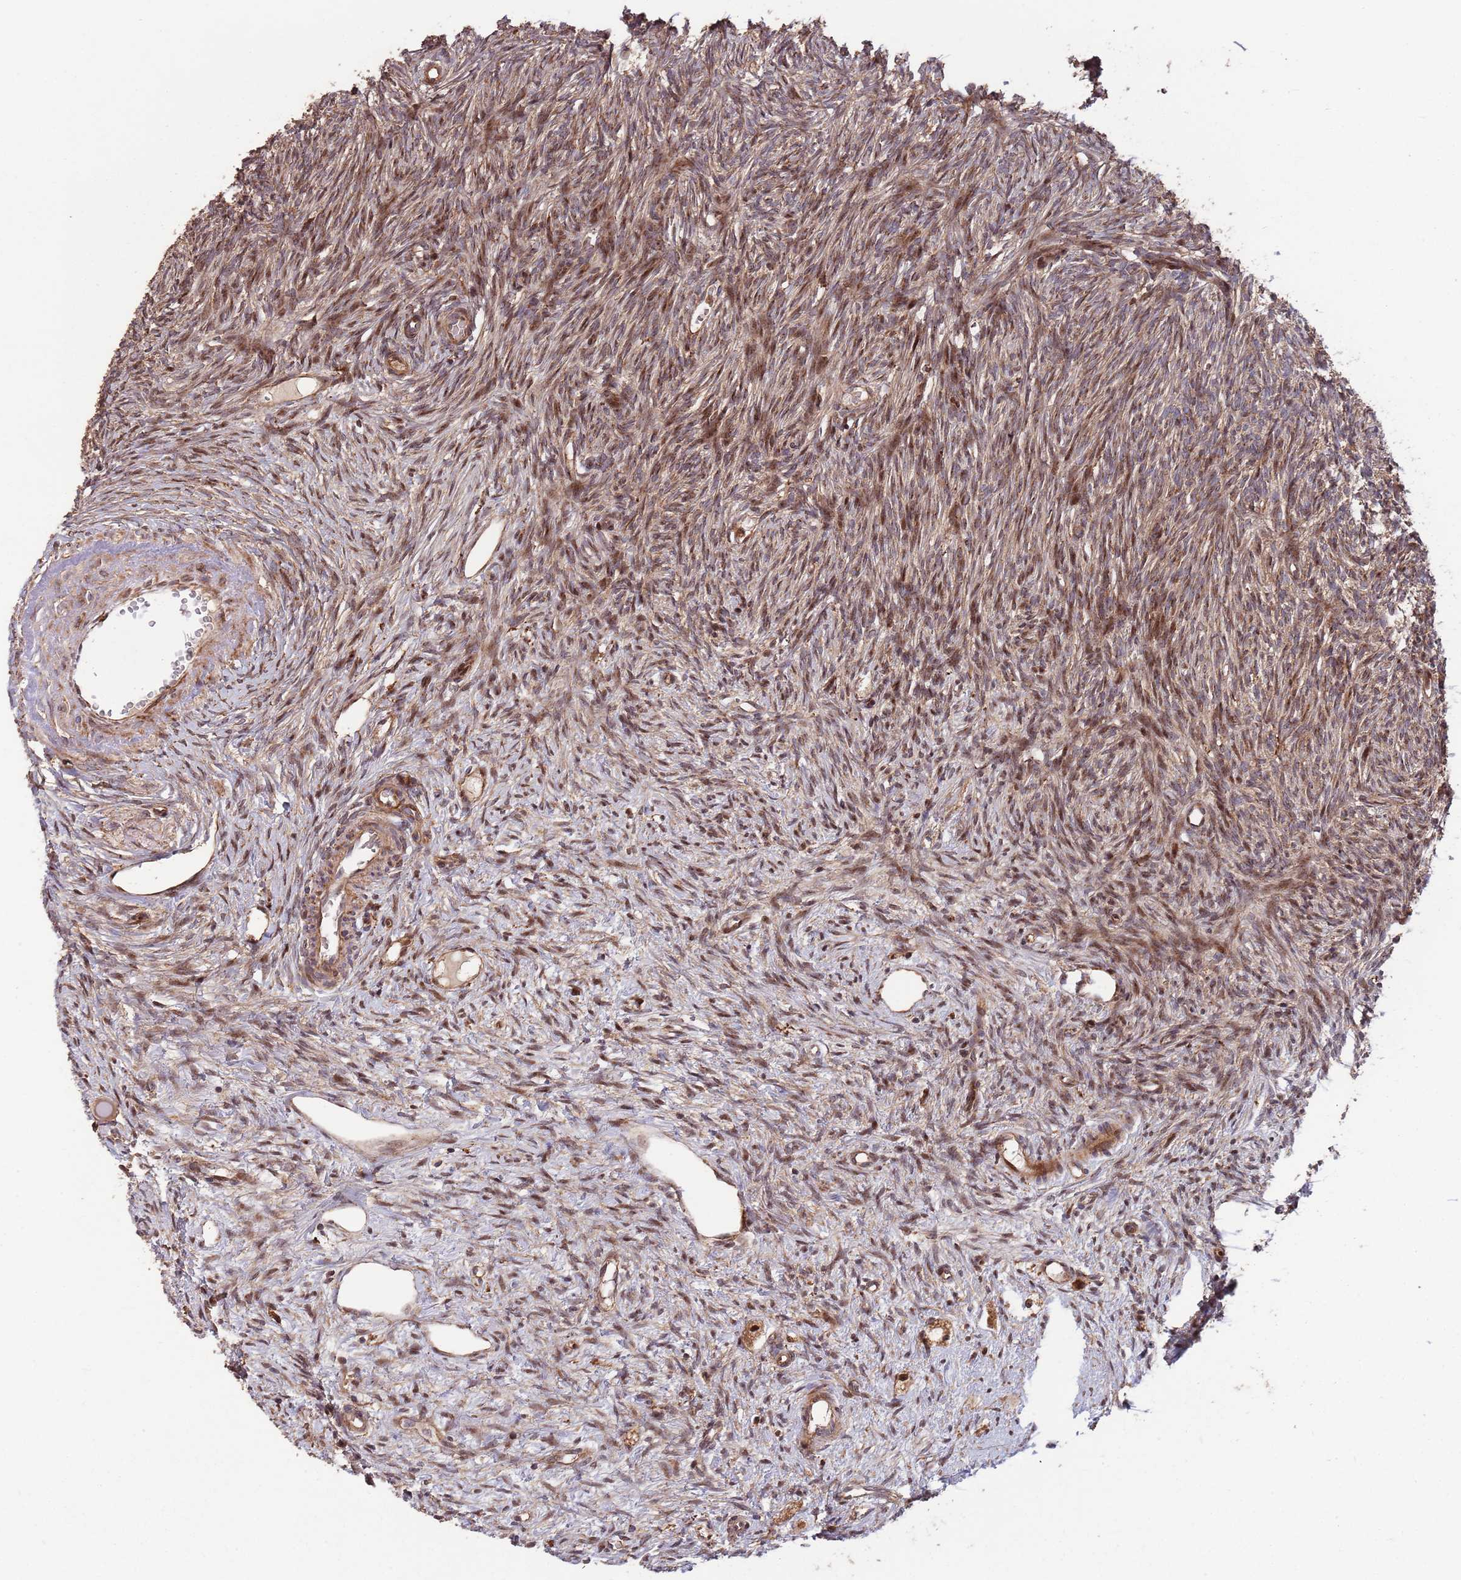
{"staining": {"intensity": "moderate", "quantity": ">75%", "location": "cytoplasmic/membranous,nuclear"}, "tissue": "ovary", "cell_type": "Ovarian stroma cells", "image_type": "normal", "snomed": [{"axis": "morphology", "description": "Normal tissue, NOS"}, {"axis": "topography", "description": "Ovary"}], "caption": "Immunohistochemistry (IHC) of normal ovary displays medium levels of moderate cytoplasmic/membranous,nuclear expression in approximately >75% of ovarian stroma cells.", "gene": "ZNF428", "patient": {"sex": "female", "age": 51}}